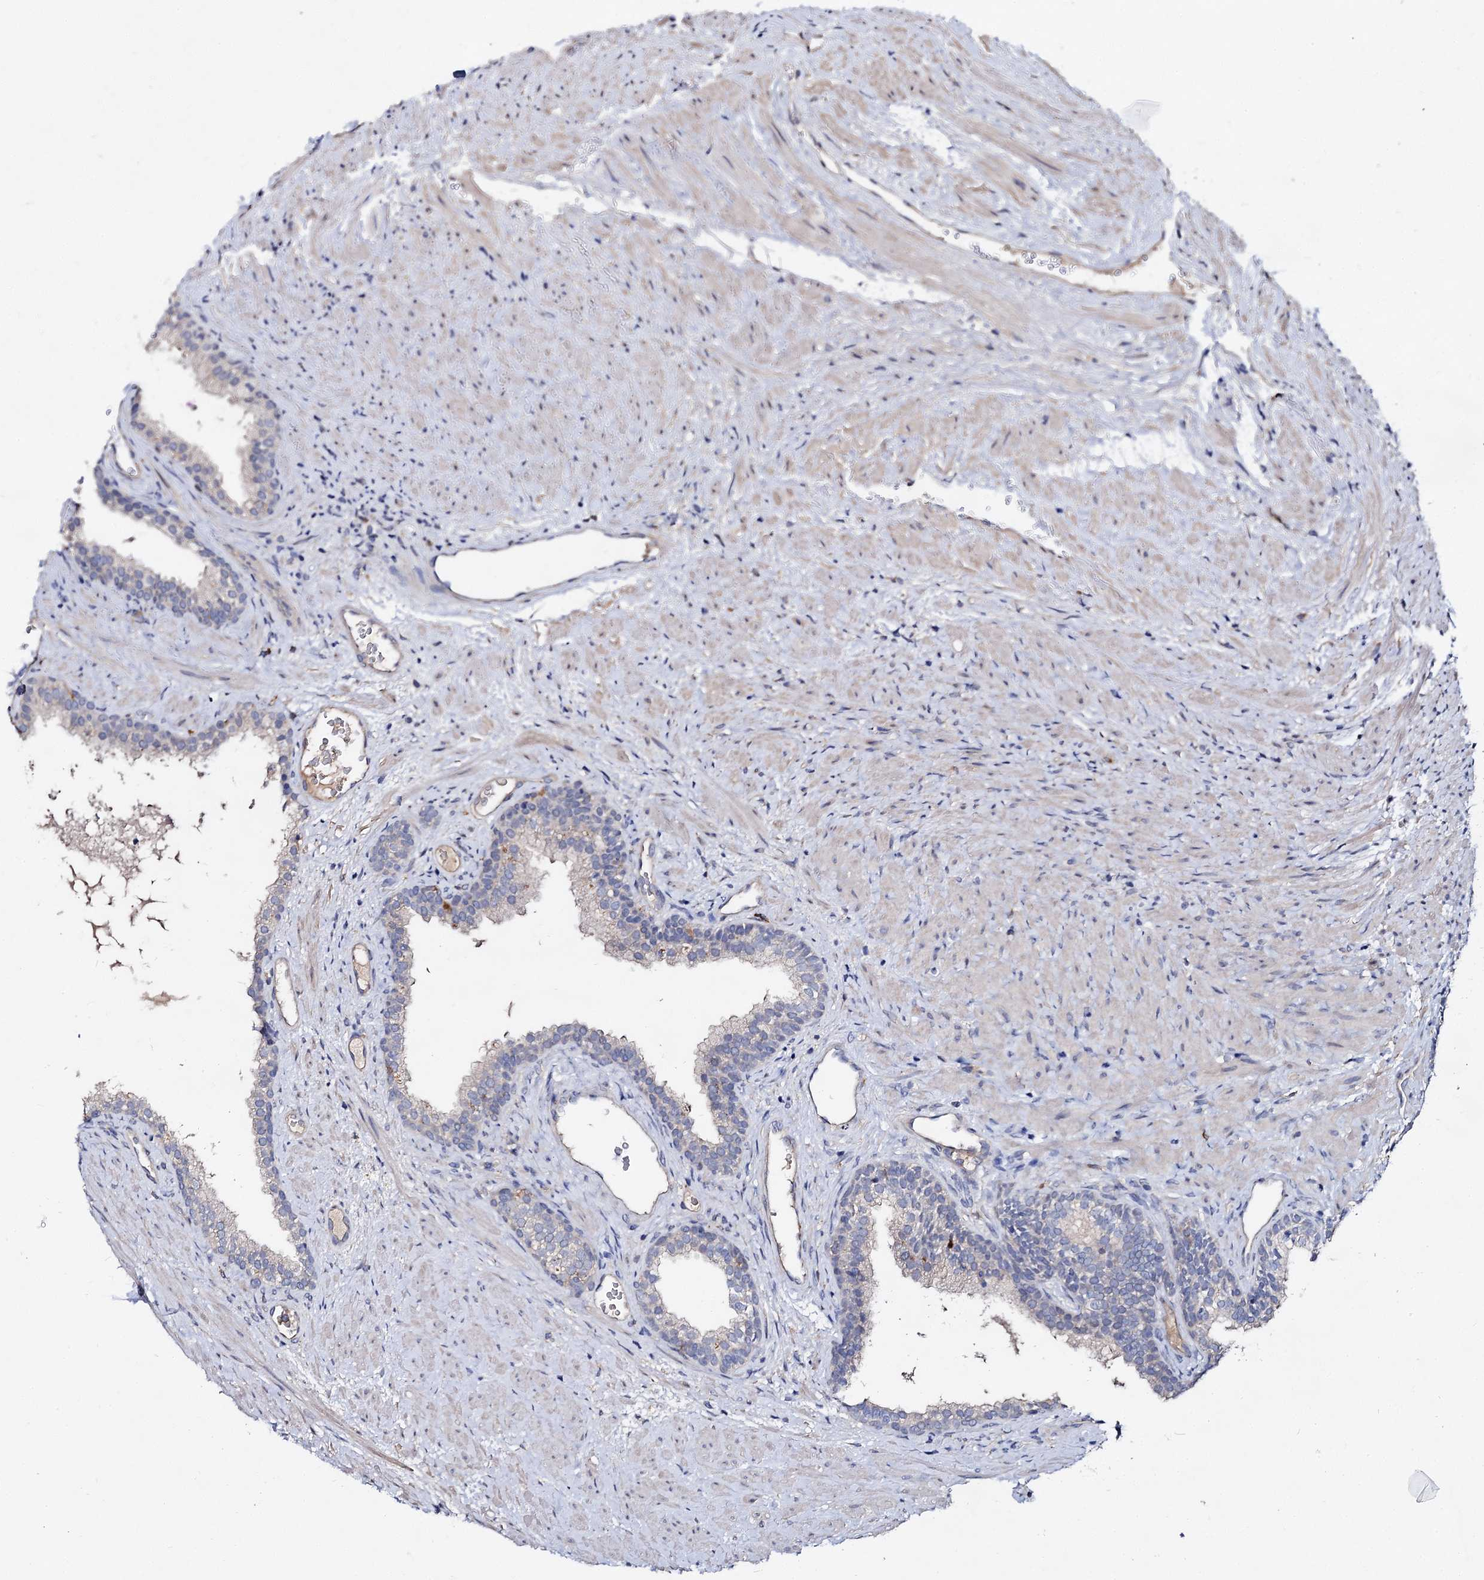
{"staining": {"intensity": "negative", "quantity": "none", "location": "none"}, "tissue": "prostate", "cell_type": "Glandular cells", "image_type": "normal", "snomed": [{"axis": "morphology", "description": "Normal tissue, NOS"}, {"axis": "topography", "description": "Prostate"}], "caption": "Immunohistochemistry (IHC) image of benign prostate: prostate stained with DAB demonstrates no significant protein positivity in glandular cells.", "gene": "HVCN1", "patient": {"sex": "male", "age": 76}}